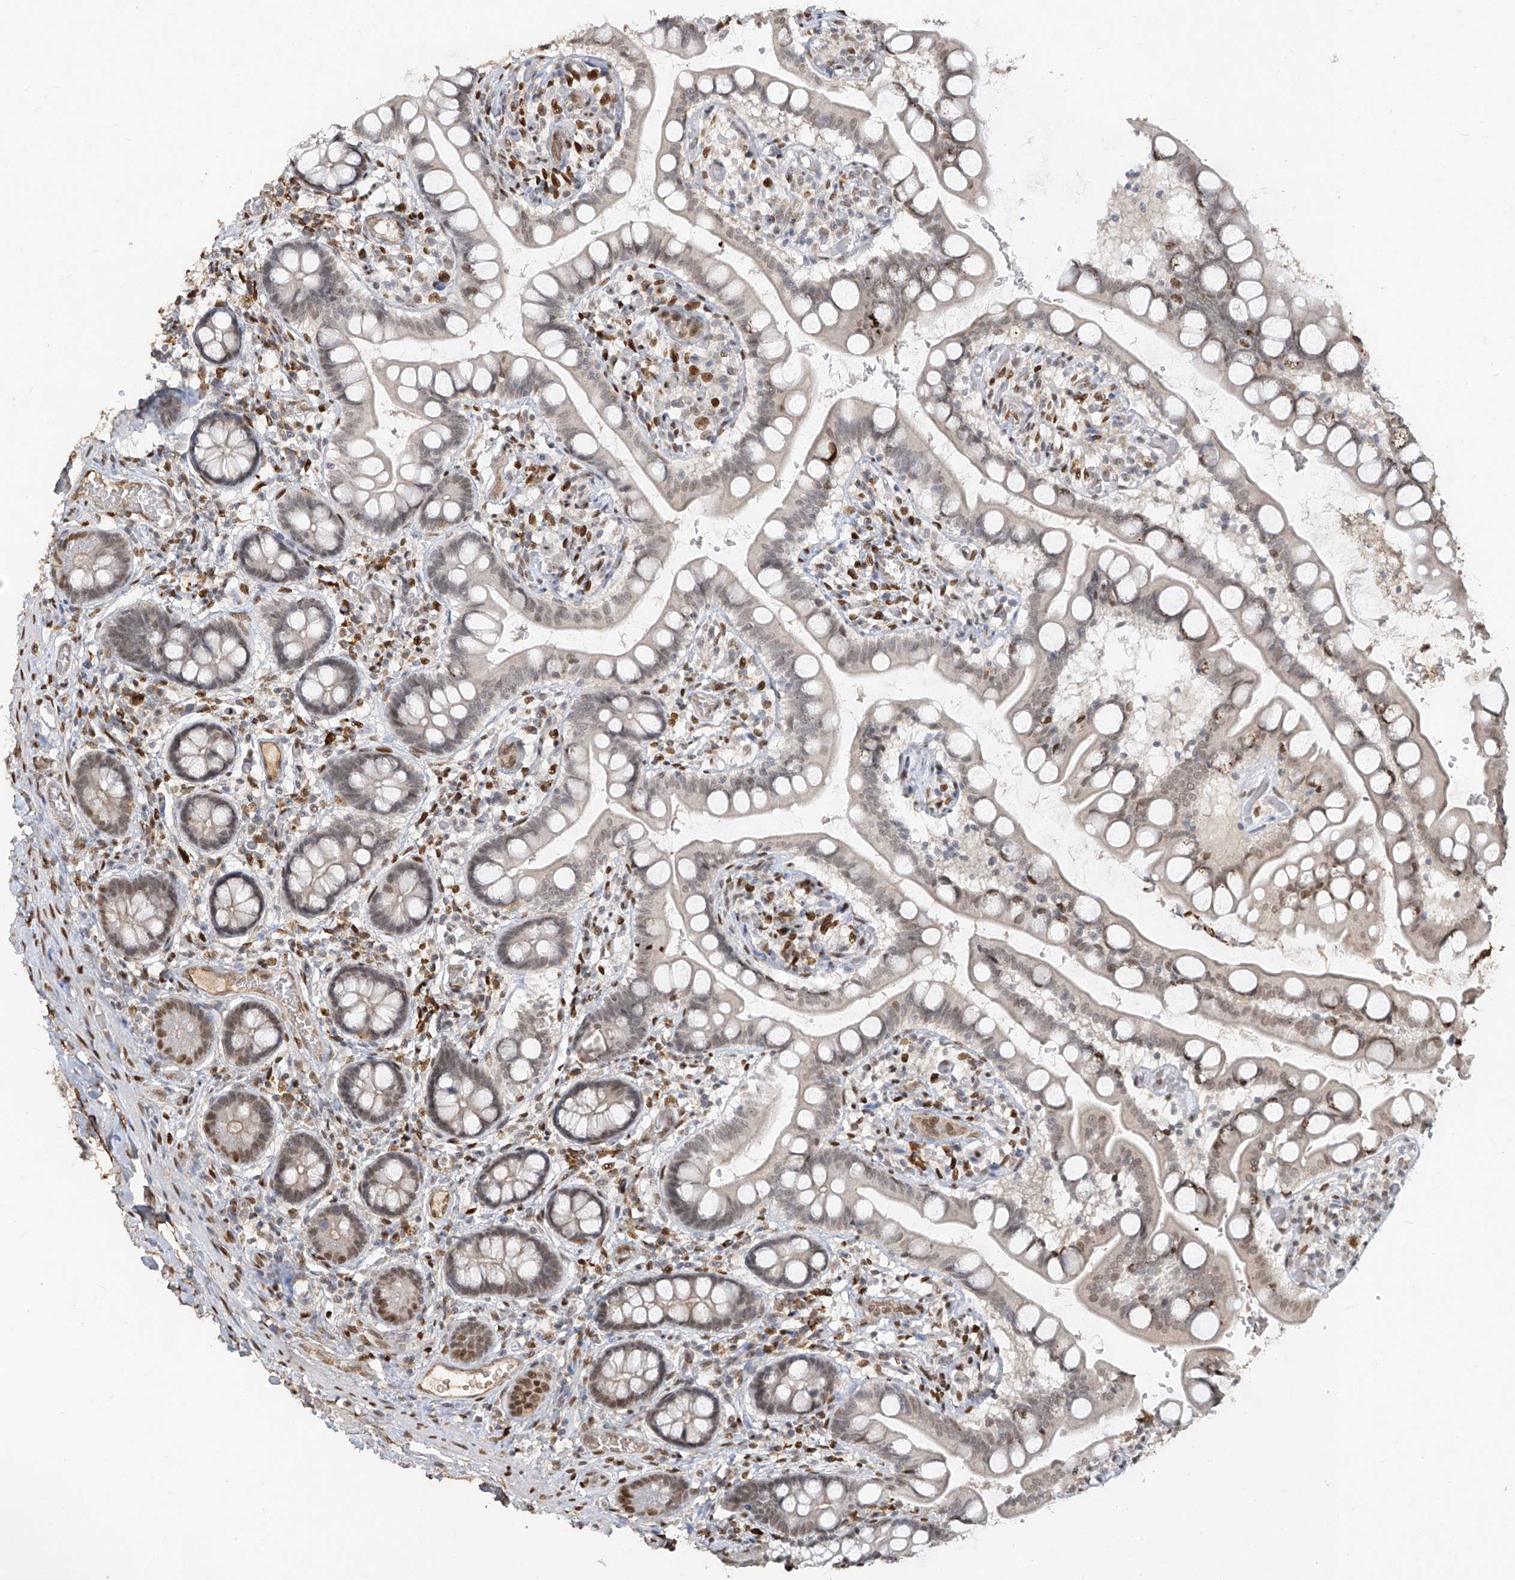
{"staining": {"intensity": "weak", "quantity": "25%-75%", "location": "nuclear"}, "tissue": "small intestine", "cell_type": "Glandular cells", "image_type": "normal", "snomed": [{"axis": "morphology", "description": "Normal tissue, NOS"}, {"axis": "topography", "description": "Small intestine"}], "caption": "Small intestine stained with immunohistochemistry shows weak nuclear staining in approximately 25%-75% of glandular cells.", "gene": "ATRIP", "patient": {"sex": "male", "age": 52}}